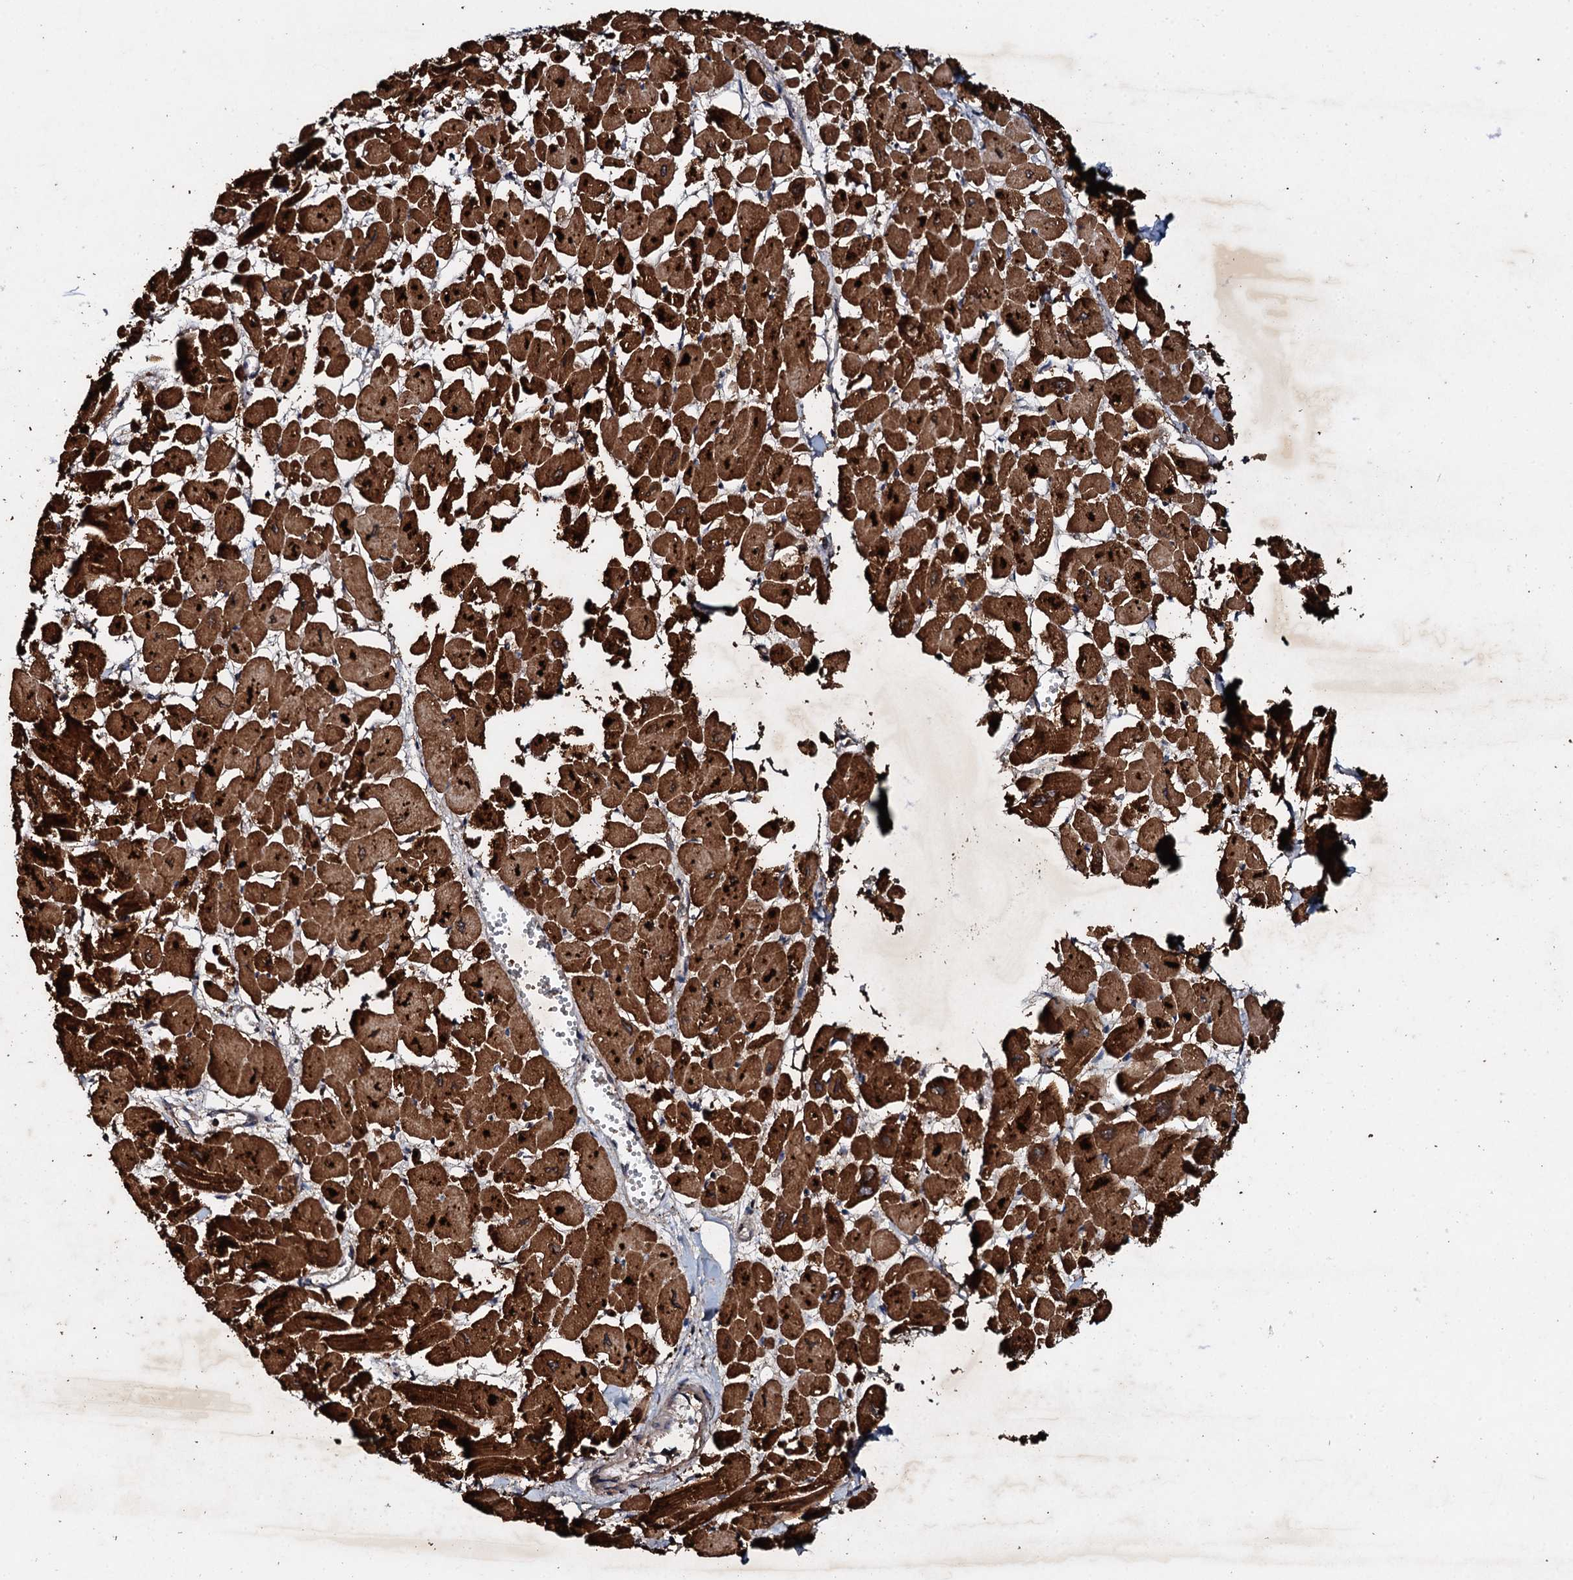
{"staining": {"intensity": "strong", "quantity": ">75%", "location": "cytoplasmic/membranous"}, "tissue": "heart muscle", "cell_type": "Cardiomyocytes", "image_type": "normal", "snomed": [{"axis": "morphology", "description": "Normal tissue, NOS"}, {"axis": "topography", "description": "Heart"}], "caption": "Immunohistochemical staining of unremarkable human heart muscle shows >75% levels of strong cytoplasmic/membranous protein positivity in approximately >75% of cardiomyocytes. (DAB IHC with brightfield microscopy, high magnification).", "gene": "ADAMTS10", "patient": {"sex": "male", "age": 54}}